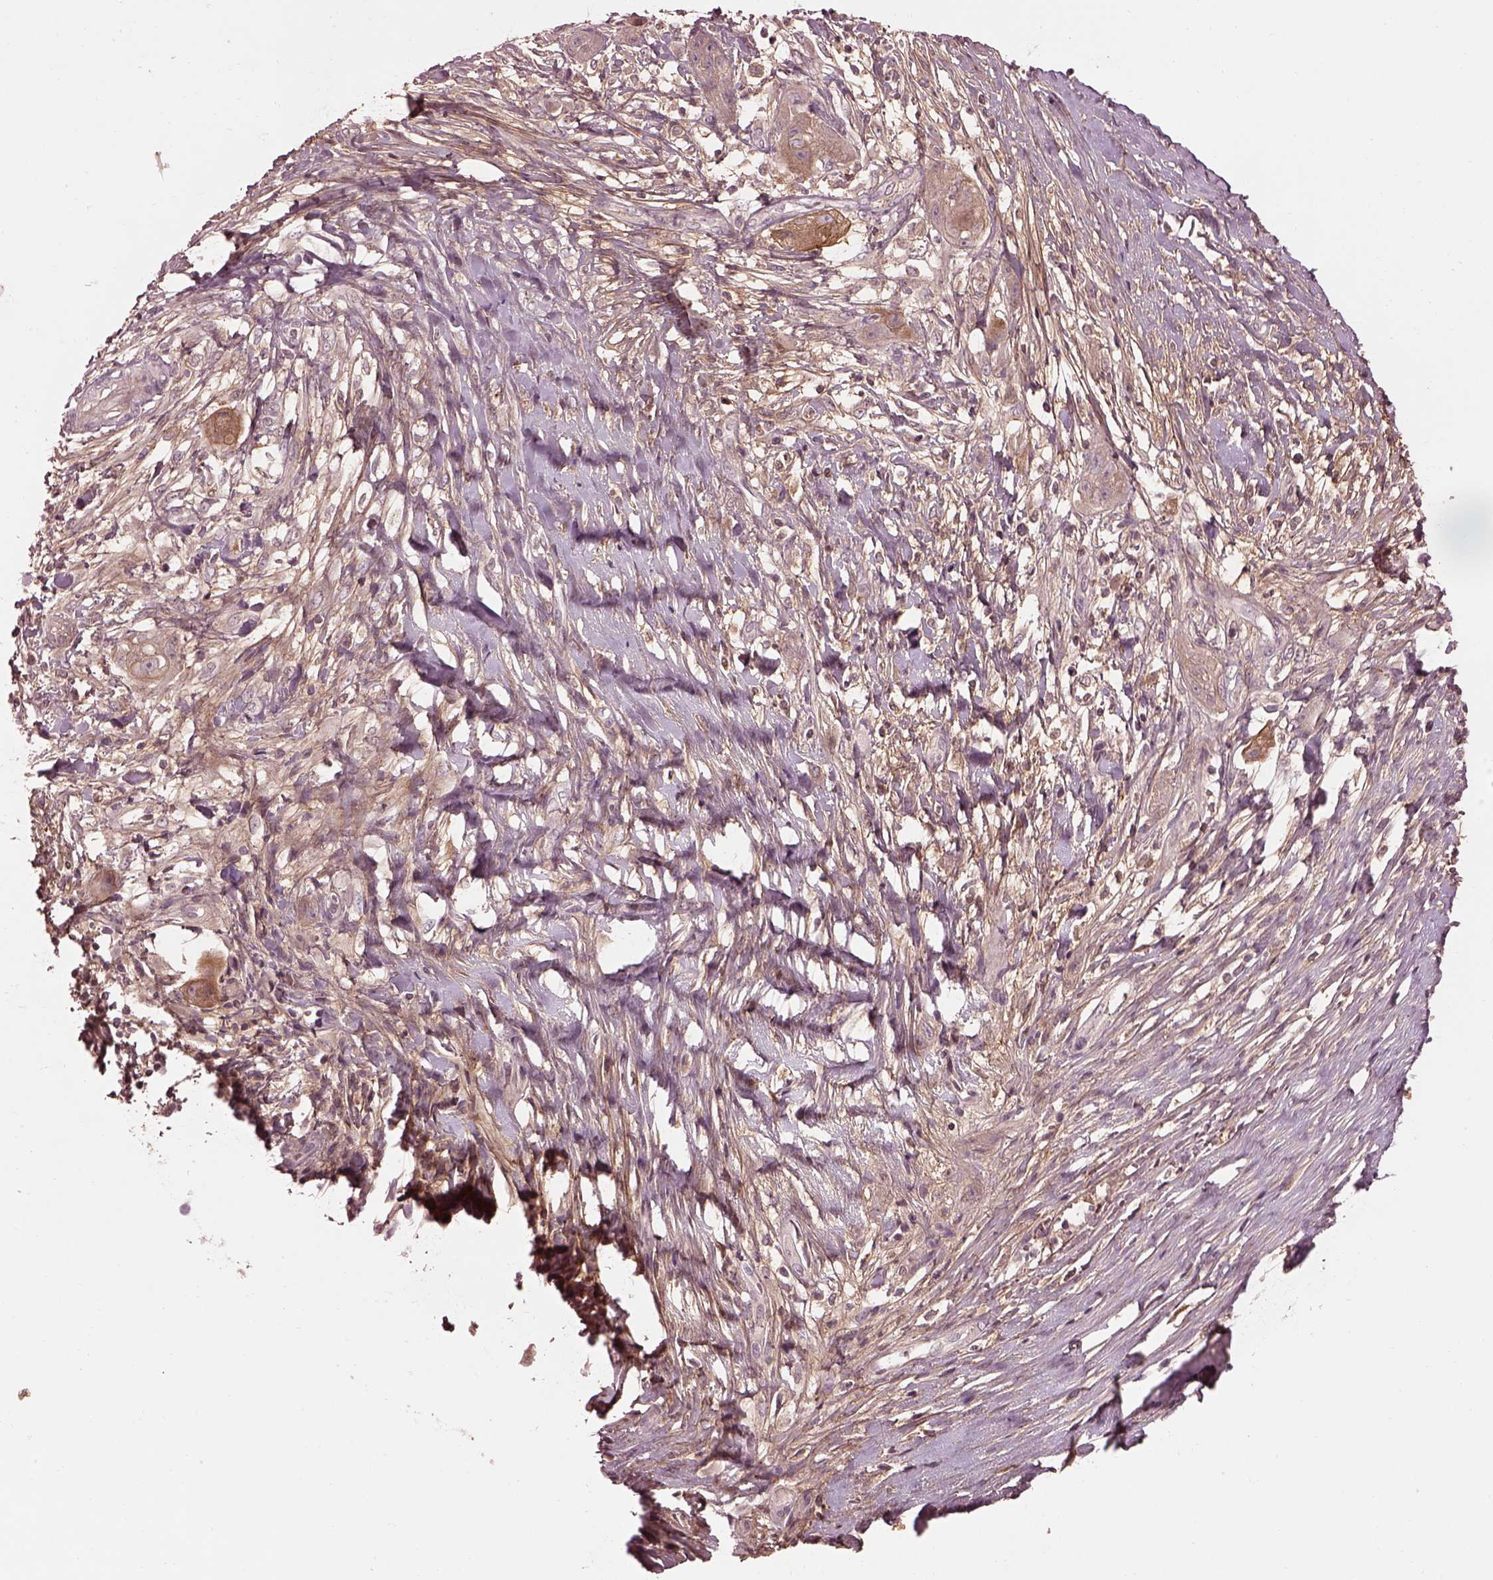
{"staining": {"intensity": "moderate", "quantity": "25%-75%", "location": "cytoplasmic/membranous"}, "tissue": "skin cancer", "cell_type": "Tumor cells", "image_type": "cancer", "snomed": [{"axis": "morphology", "description": "Squamous cell carcinoma, NOS"}, {"axis": "topography", "description": "Skin"}], "caption": "An image of human squamous cell carcinoma (skin) stained for a protein demonstrates moderate cytoplasmic/membranous brown staining in tumor cells.", "gene": "EFEMP1", "patient": {"sex": "male", "age": 62}}